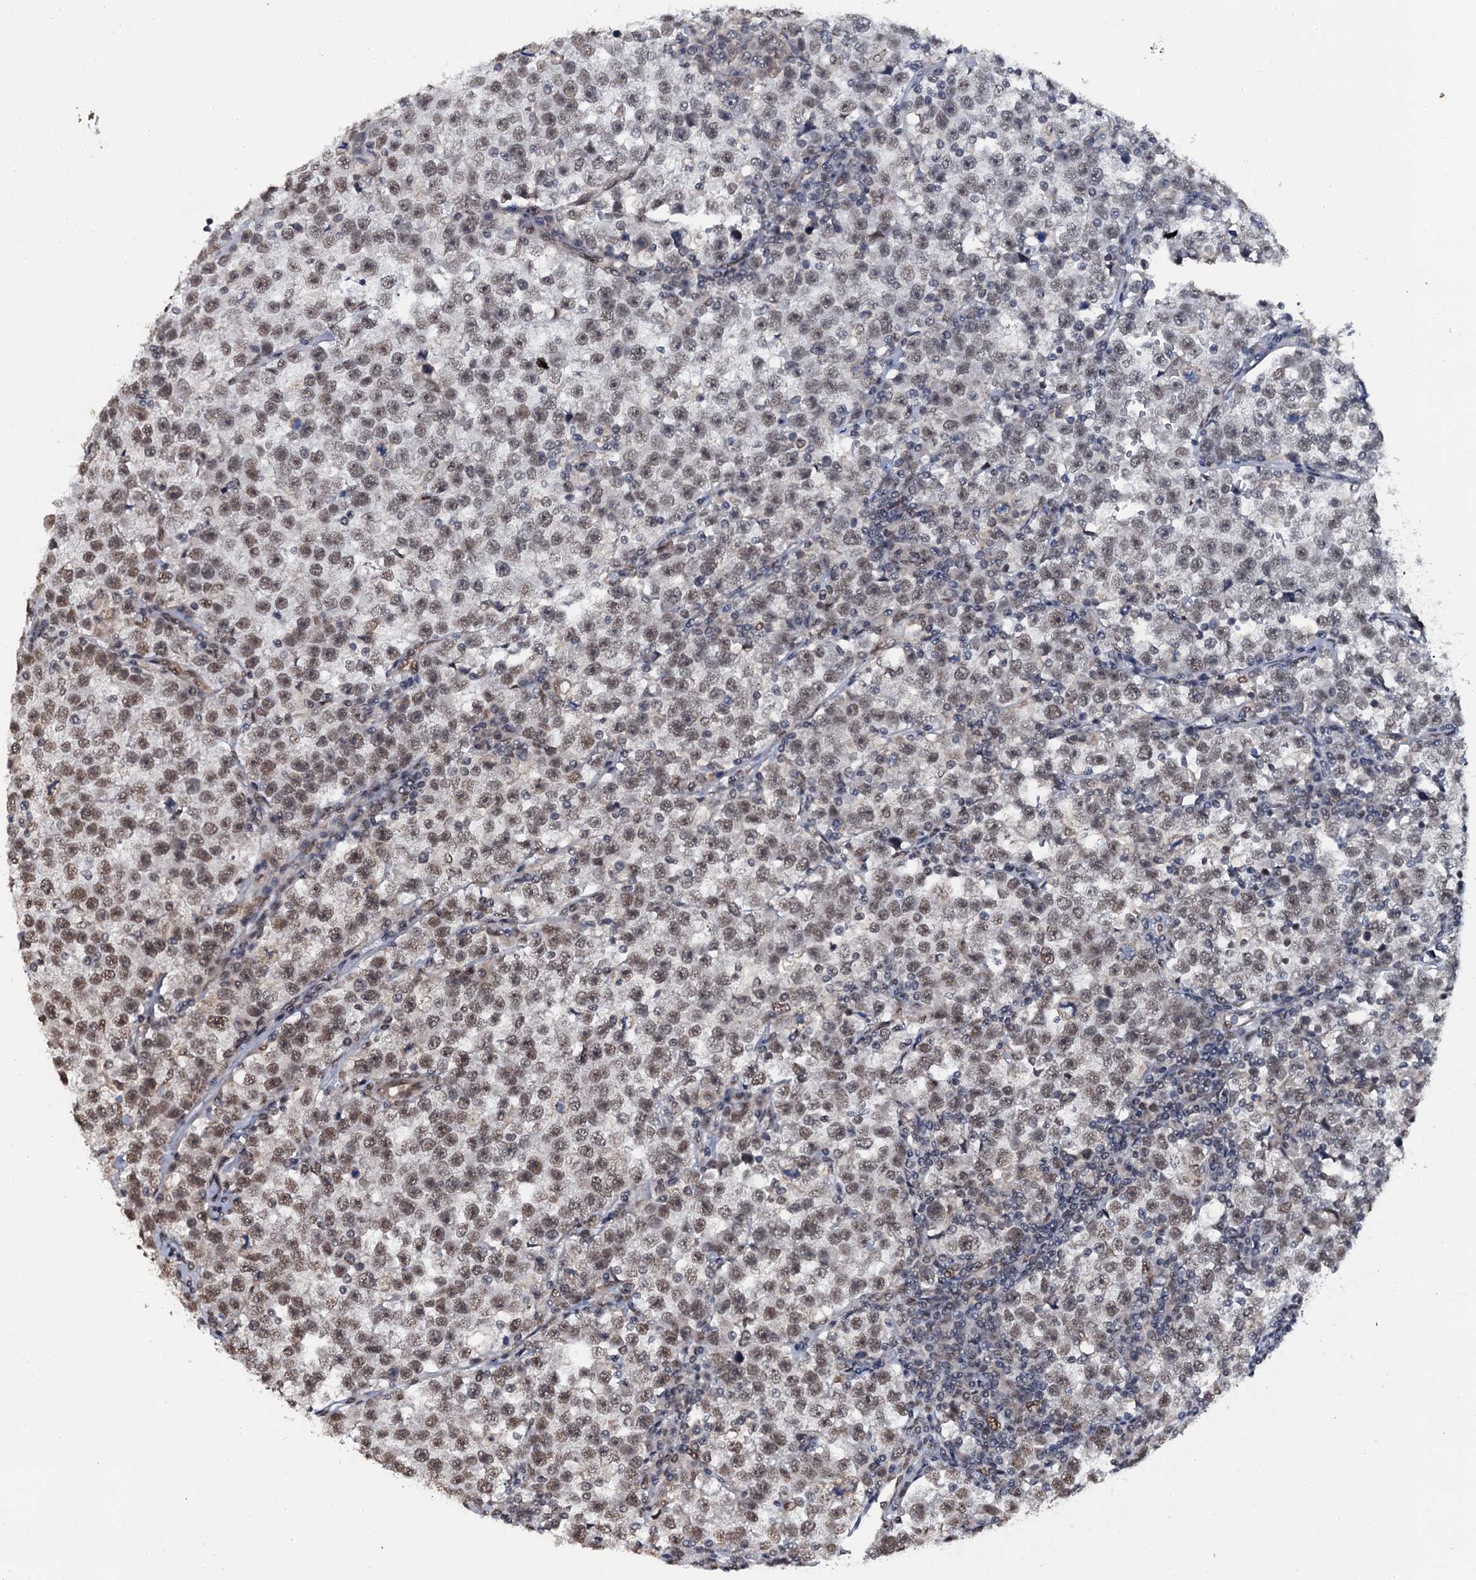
{"staining": {"intensity": "moderate", "quantity": ">75%", "location": "nuclear"}, "tissue": "testis cancer", "cell_type": "Tumor cells", "image_type": "cancer", "snomed": [{"axis": "morphology", "description": "Normal tissue, NOS"}, {"axis": "morphology", "description": "Seminoma, NOS"}, {"axis": "topography", "description": "Testis"}], "caption": "Tumor cells reveal medium levels of moderate nuclear staining in about >75% of cells in human testis seminoma.", "gene": "SH2D4B", "patient": {"sex": "male", "age": 43}}